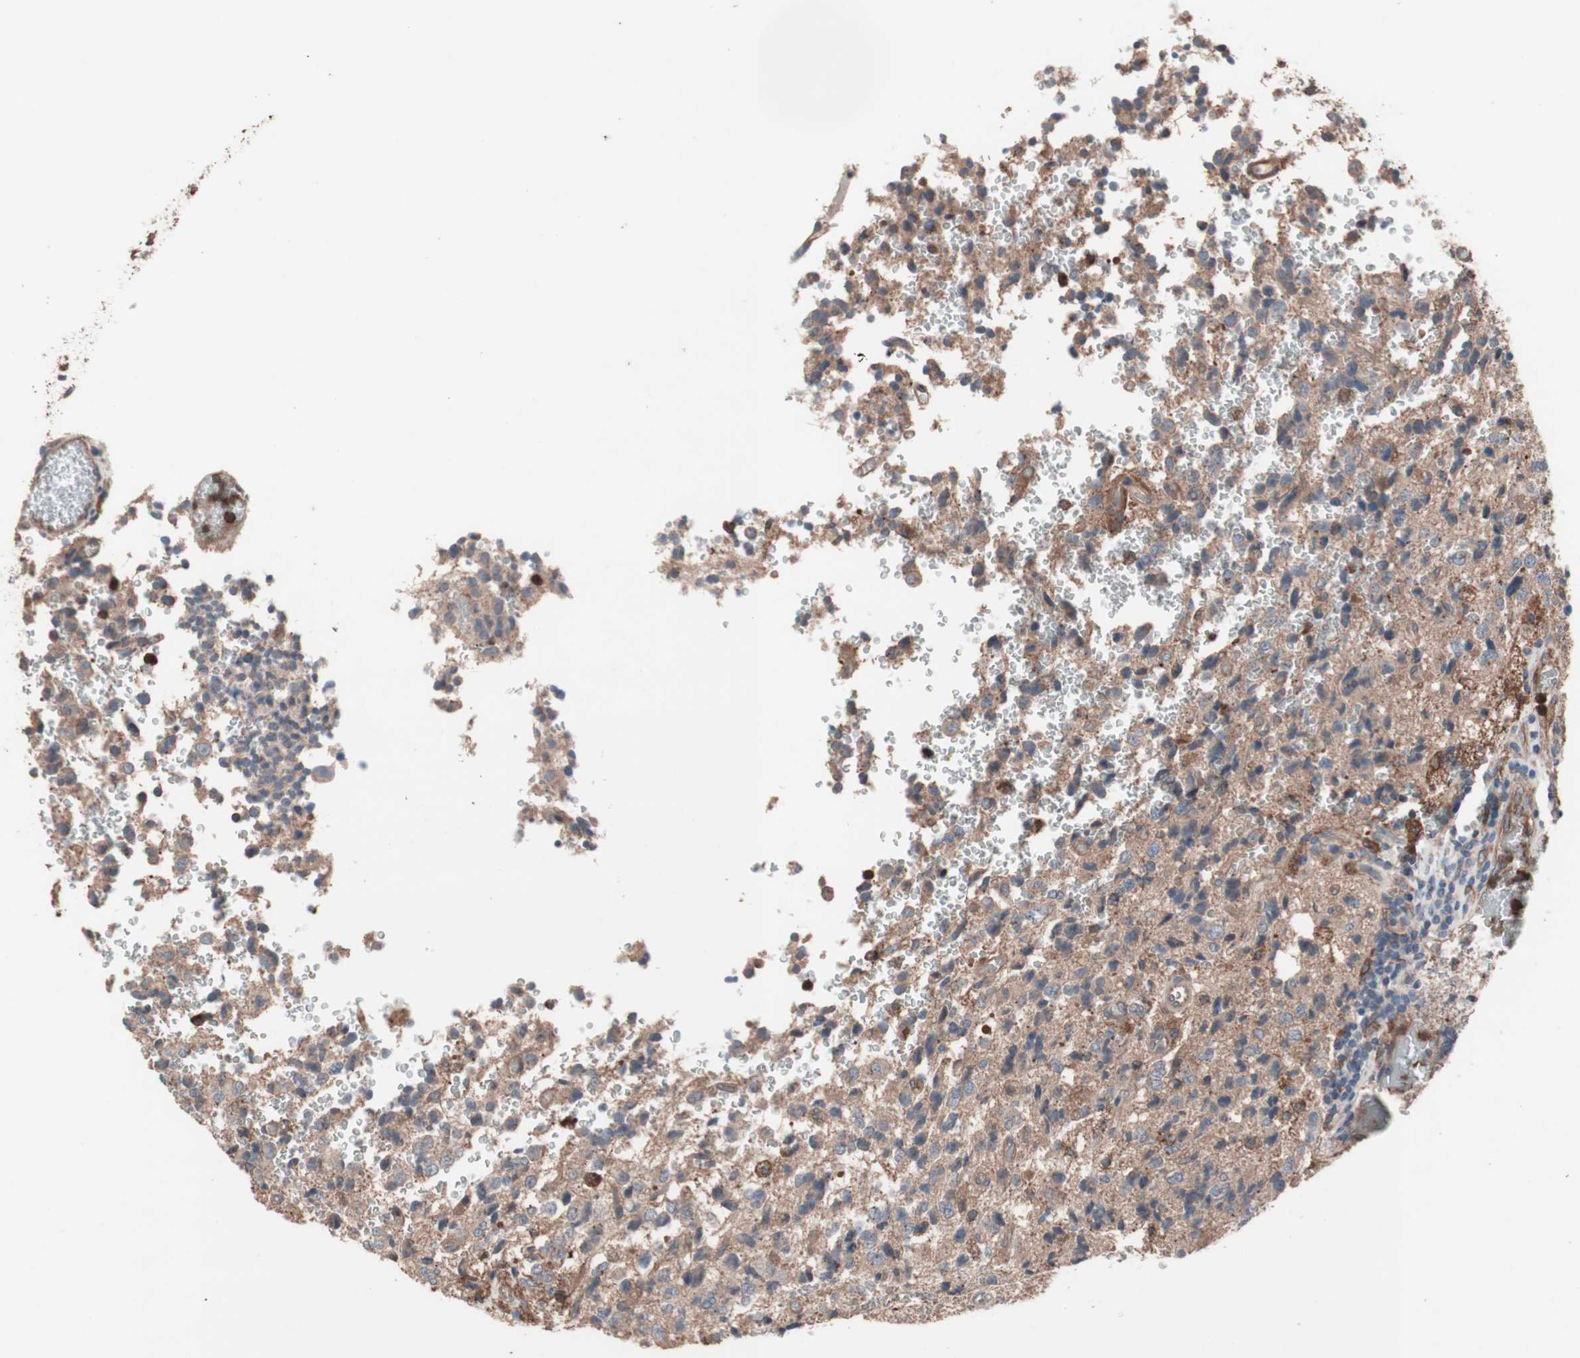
{"staining": {"intensity": "moderate", "quantity": "25%-75%", "location": "cytoplasmic/membranous"}, "tissue": "glioma", "cell_type": "Tumor cells", "image_type": "cancer", "snomed": [{"axis": "morphology", "description": "Glioma, malignant, High grade"}, {"axis": "topography", "description": "pancreas cauda"}], "caption": "High-magnification brightfield microscopy of high-grade glioma (malignant) stained with DAB (3,3'-diaminobenzidine) (brown) and counterstained with hematoxylin (blue). tumor cells exhibit moderate cytoplasmic/membranous expression is seen in approximately25%-75% of cells.", "gene": "ATG7", "patient": {"sex": "male", "age": 60}}